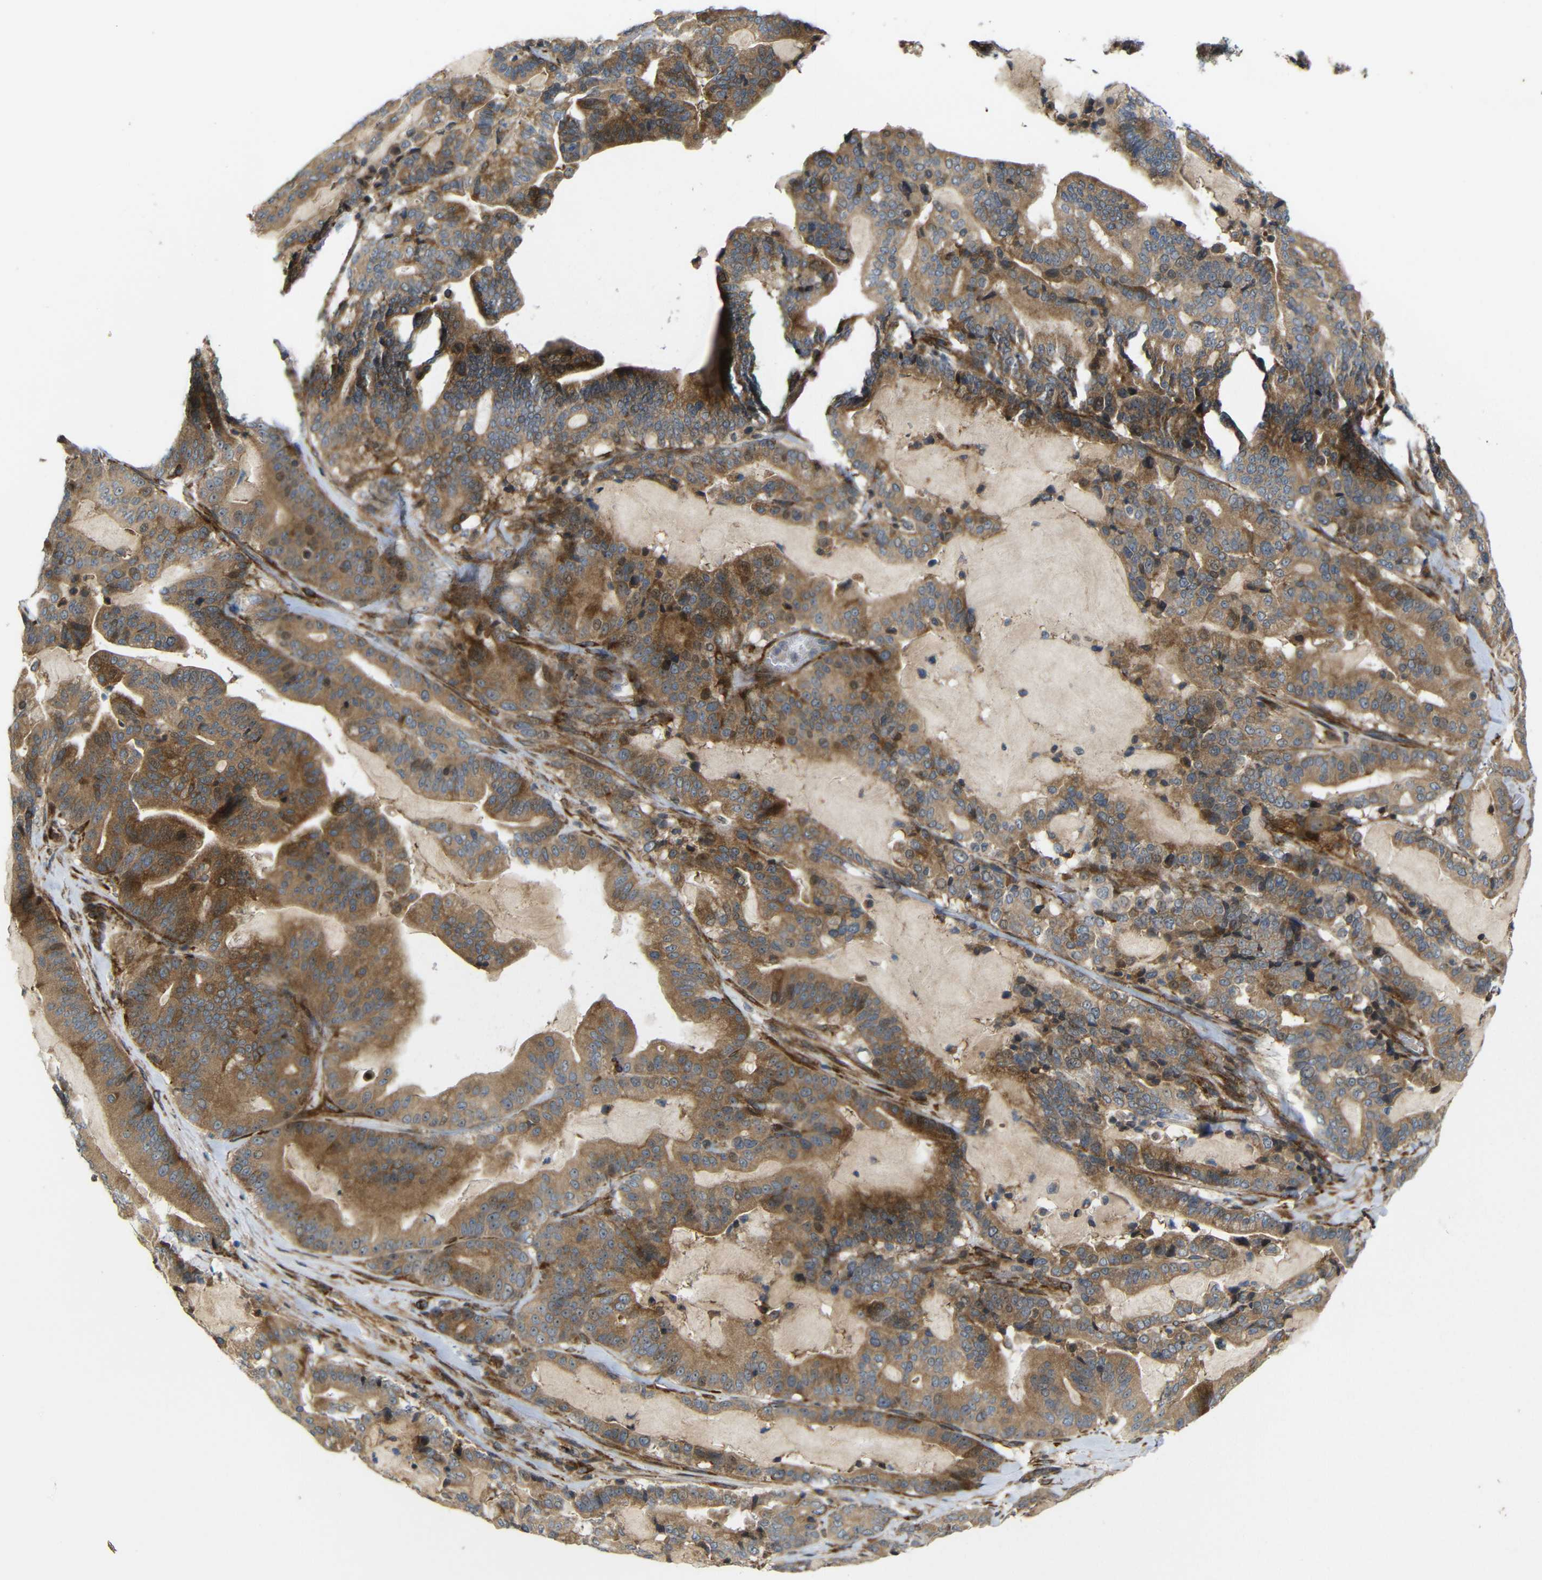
{"staining": {"intensity": "strong", "quantity": ">75%", "location": "cytoplasmic/membranous"}, "tissue": "pancreatic cancer", "cell_type": "Tumor cells", "image_type": "cancer", "snomed": [{"axis": "morphology", "description": "Adenocarcinoma, NOS"}, {"axis": "topography", "description": "Pancreas"}], "caption": "Human pancreatic cancer stained with a brown dye exhibits strong cytoplasmic/membranous positive staining in about >75% of tumor cells.", "gene": "P3H2", "patient": {"sex": "male", "age": 63}}